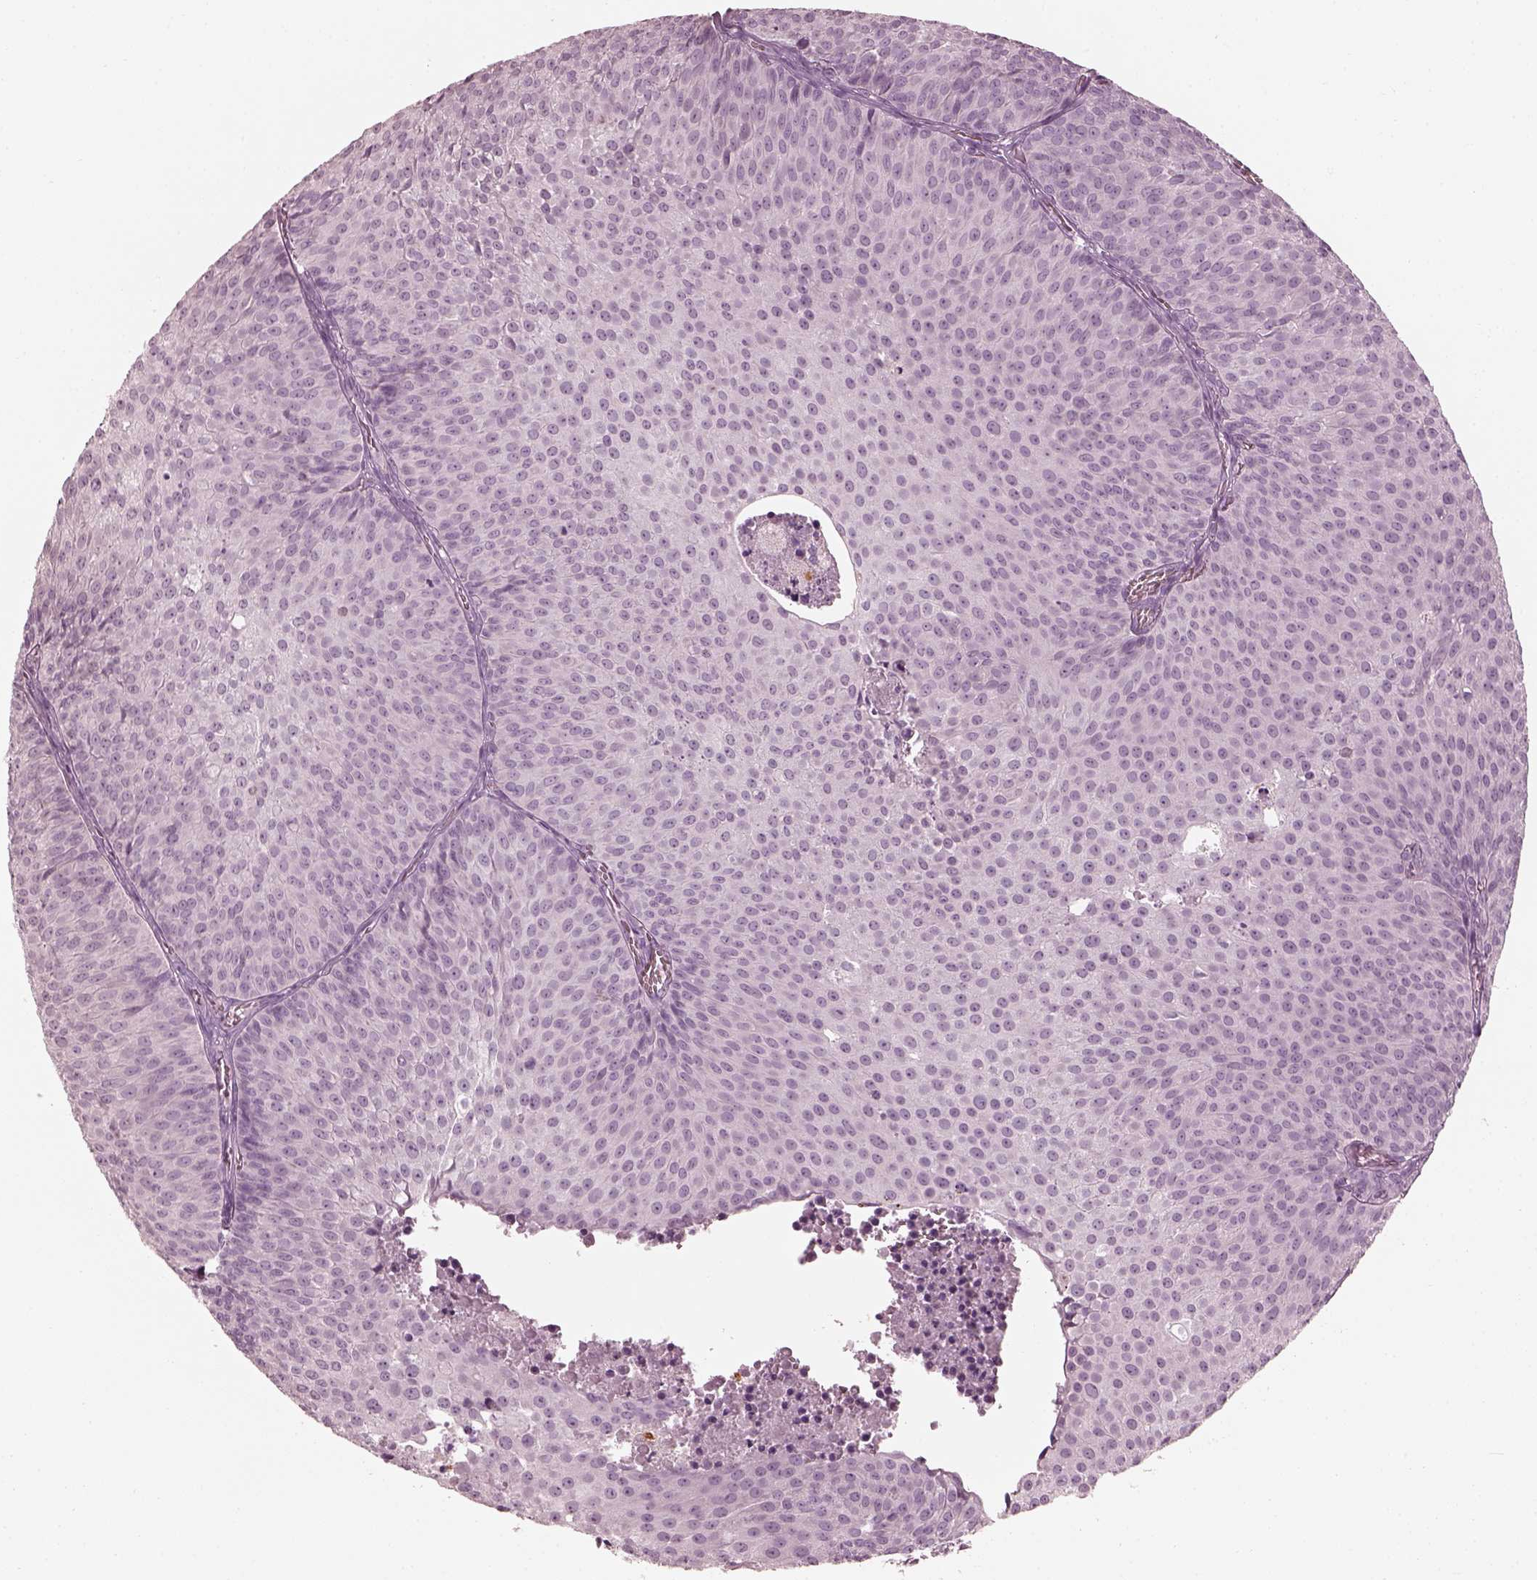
{"staining": {"intensity": "negative", "quantity": "none", "location": "none"}, "tissue": "urothelial cancer", "cell_type": "Tumor cells", "image_type": "cancer", "snomed": [{"axis": "morphology", "description": "Urothelial carcinoma, Low grade"}, {"axis": "topography", "description": "Urinary bladder"}], "caption": "IHC of urothelial cancer reveals no expression in tumor cells.", "gene": "SAXO2", "patient": {"sex": "male", "age": 63}}